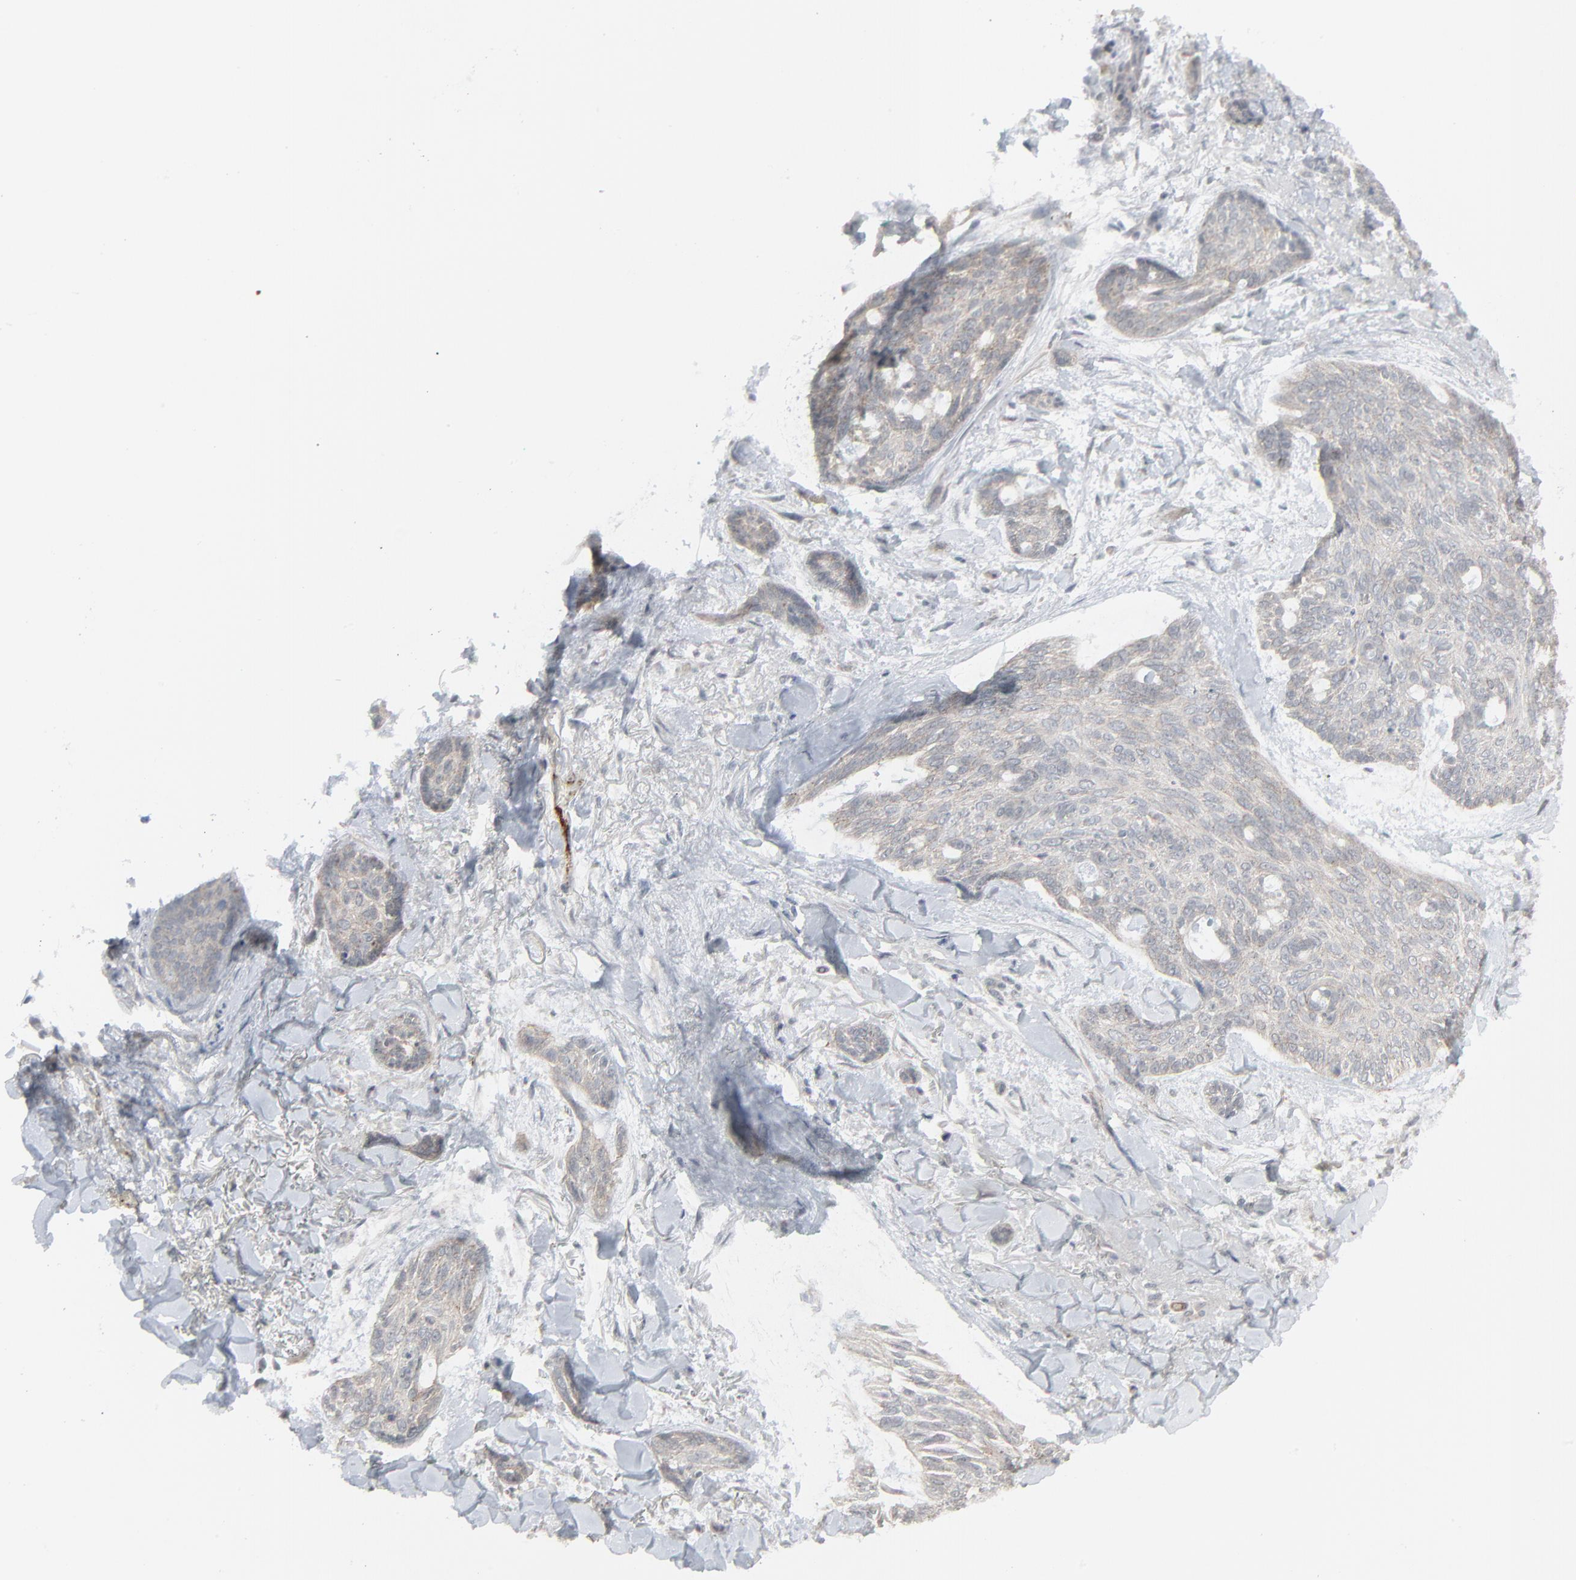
{"staining": {"intensity": "negative", "quantity": "none", "location": "none"}, "tissue": "skin cancer", "cell_type": "Tumor cells", "image_type": "cancer", "snomed": [{"axis": "morphology", "description": "Normal tissue, NOS"}, {"axis": "morphology", "description": "Basal cell carcinoma"}, {"axis": "topography", "description": "Skin"}], "caption": "An image of basal cell carcinoma (skin) stained for a protein displays no brown staining in tumor cells. (Stains: DAB (3,3'-diaminobenzidine) immunohistochemistry with hematoxylin counter stain, Microscopy: brightfield microscopy at high magnification).", "gene": "NEUROD1", "patient": {"sex": "female", "age": 71}}